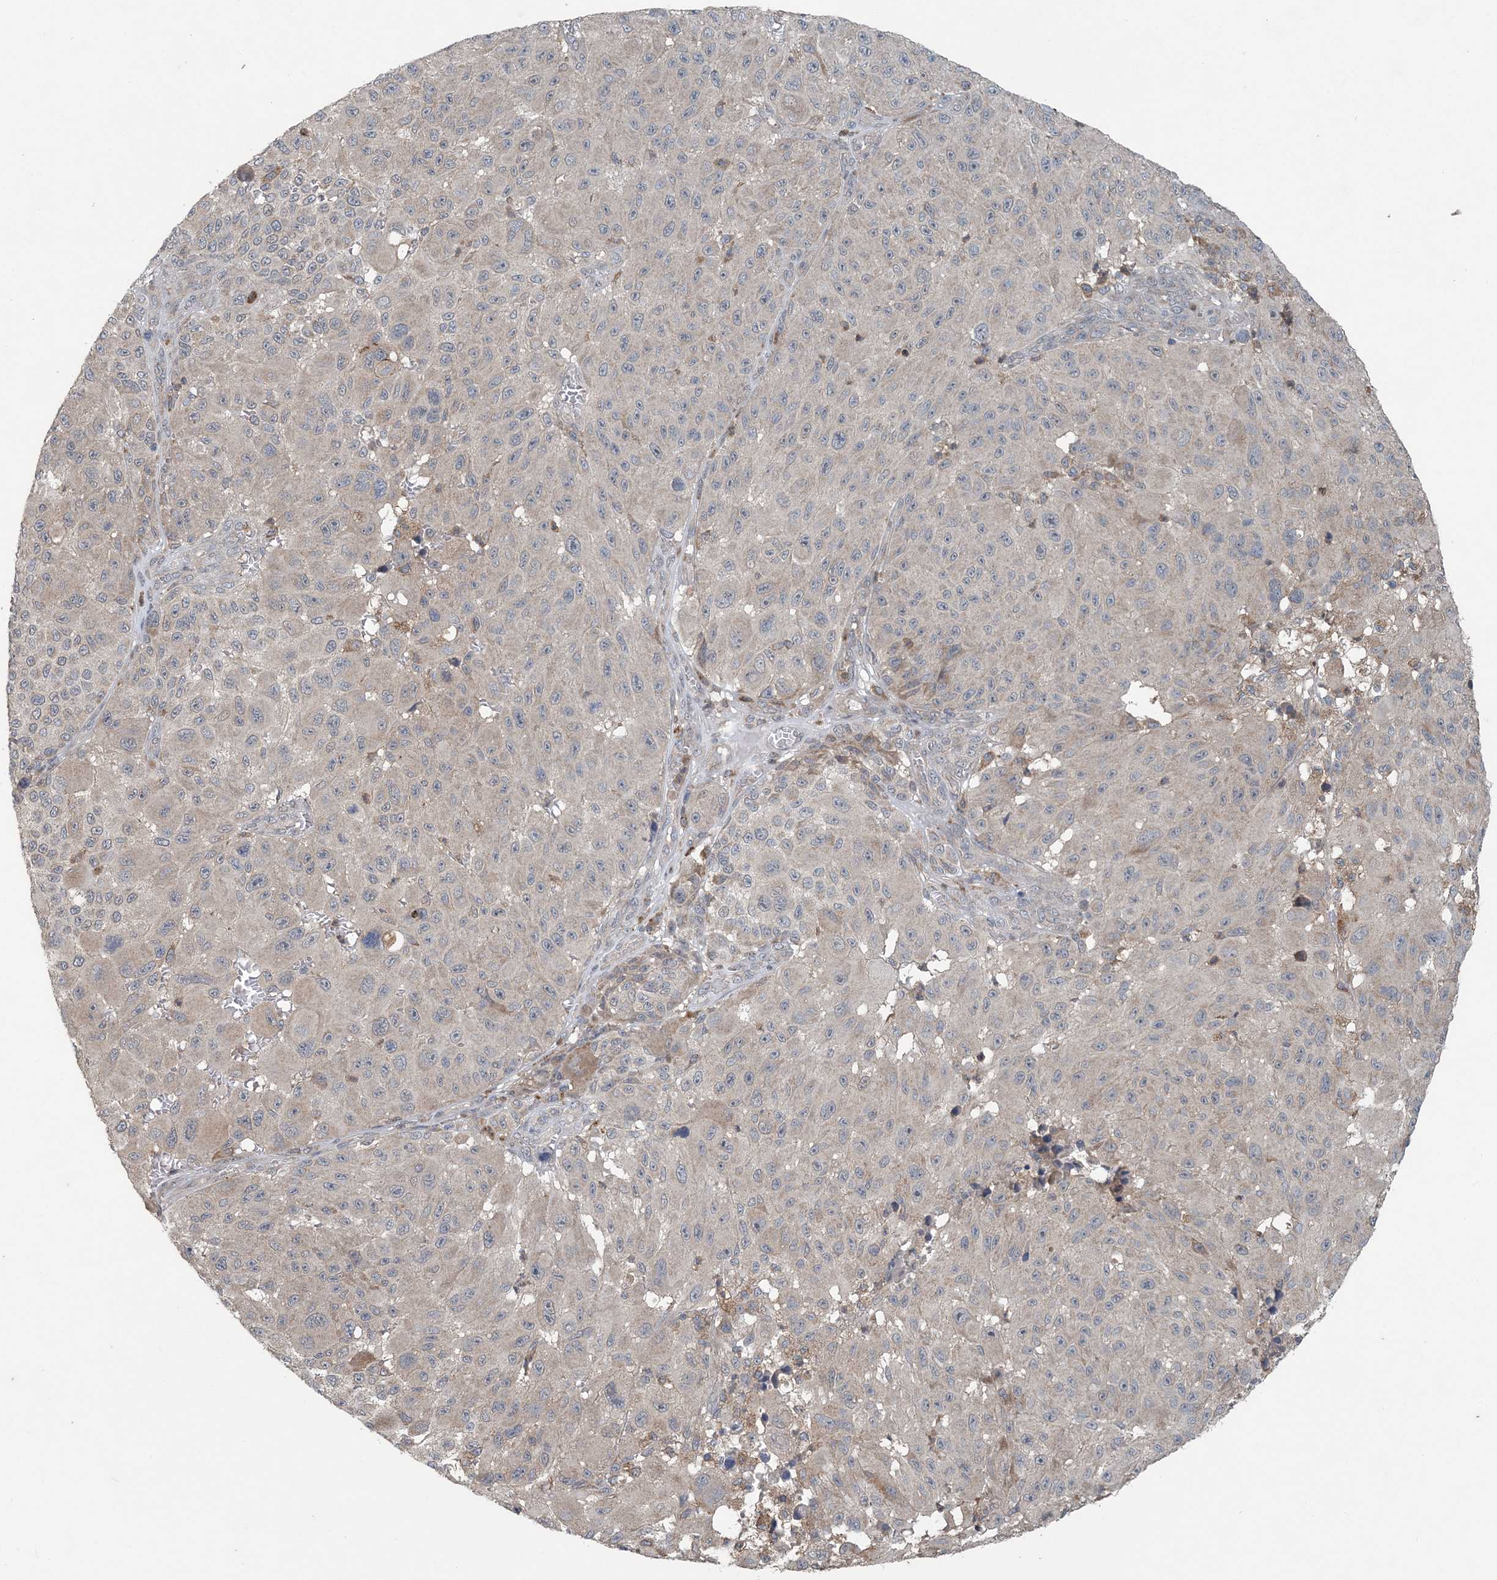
{"staining": {"intensity": "negative", "quantity": "none", "location": "none"}, "tissue": "melanoma", "cell_type": "Tumor cells", "image_type": "cancer", "snomed": [{"axis": "morphology", "description": "Malignant melanoma, NOS"}, {"axis": "topography", "description": "Skin"}], "caption": "A micrograph of melanoma stained for a protein shows no brown staining in tumor cells. Nuclei are stained in blue.", "gene": "MYO9B", "patient": {"sex": "male", "age": 83}}